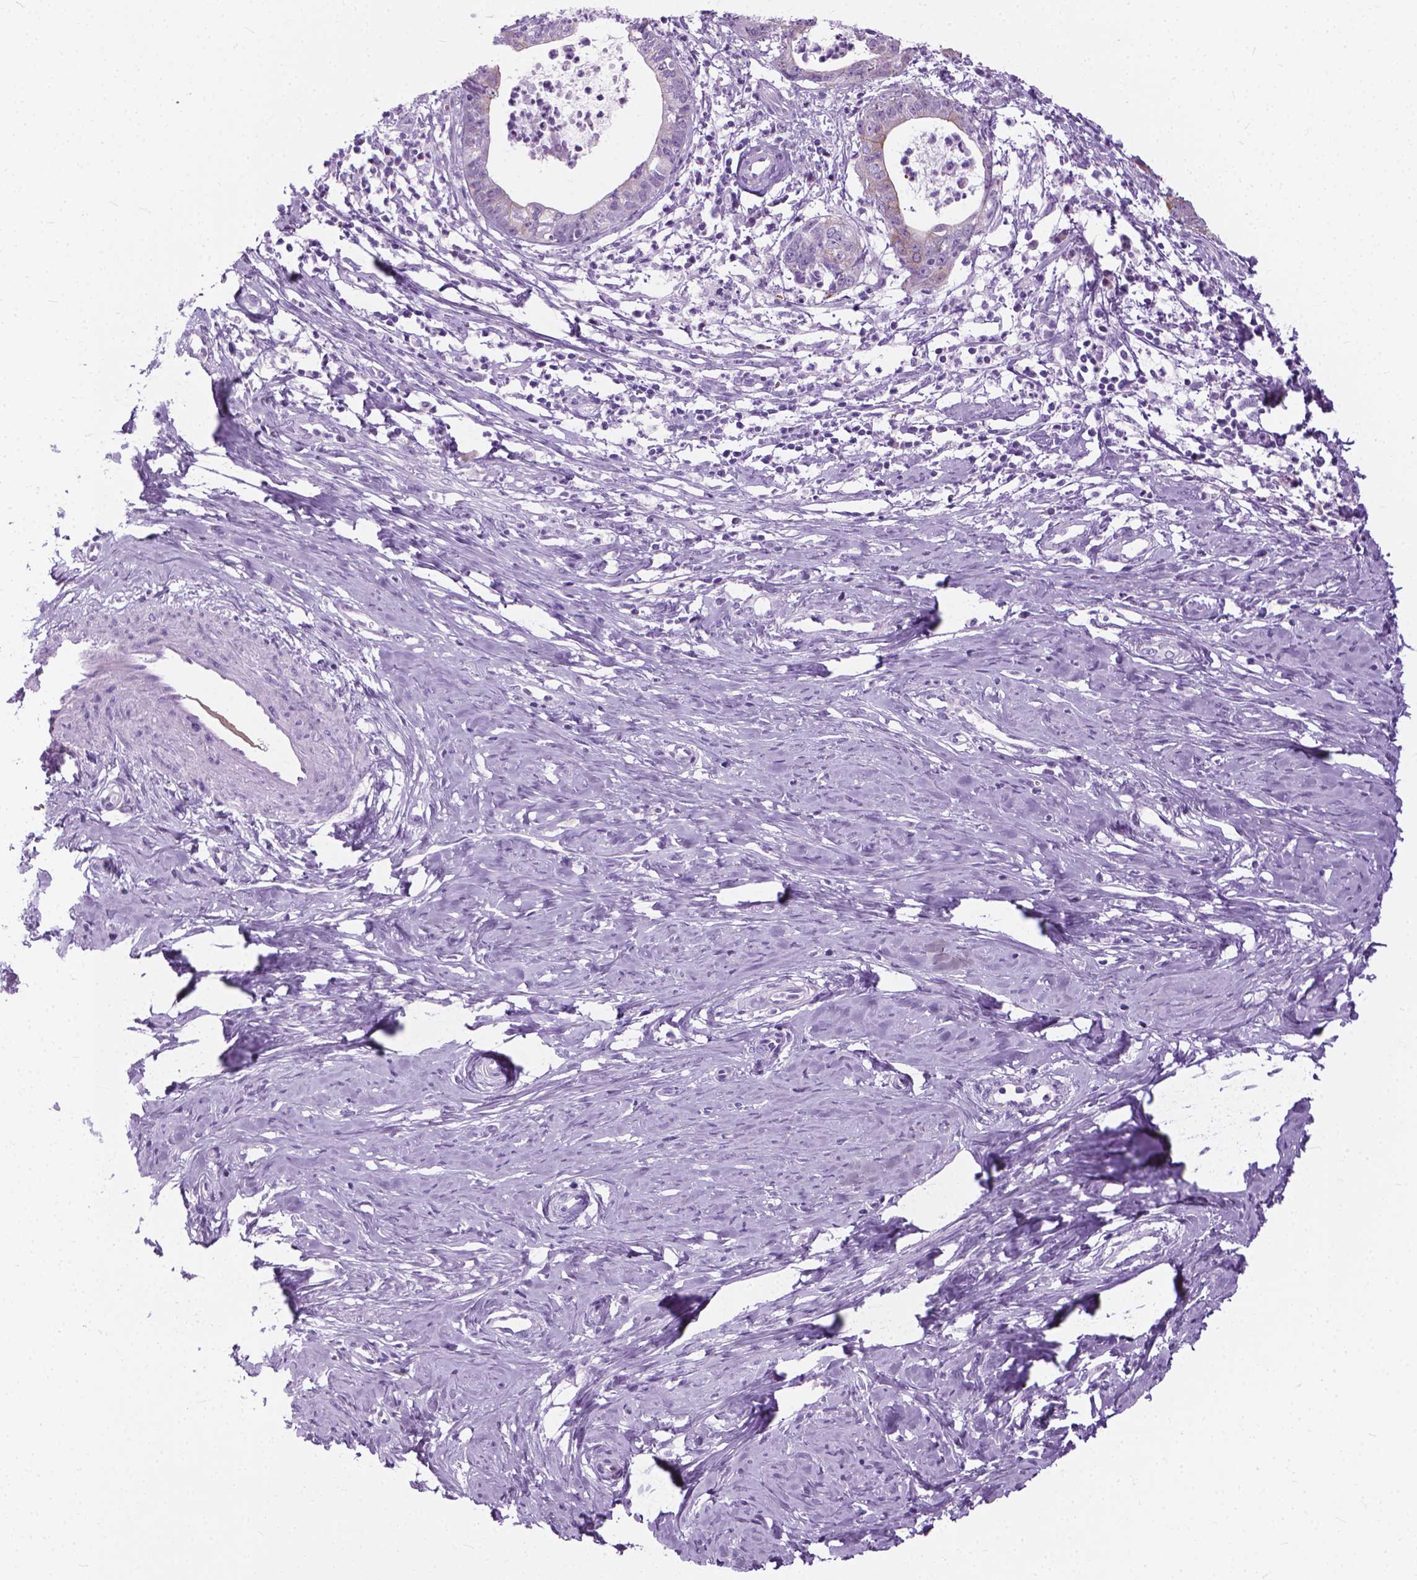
{"staining": {"intensity": "negative", "quantity": "none", "location": "none"}, "tissue": "cervical cancer", "cell_type": "Tumor cells", "image_type": "cancer", "snomed": [{"axis": "morphology", "description": "Normal tissue, NOS"}, {"axis": "morphology", "description": "Adenocarcinoma, NOS"}, {"axis": "topography", "description": "Cervix"}], "caption": "Protein analysis of cervical cancer reveals no significant expression in tumor cells.", "gene": "HTR2B", "patient": {"sex": "female", "age": 38}}